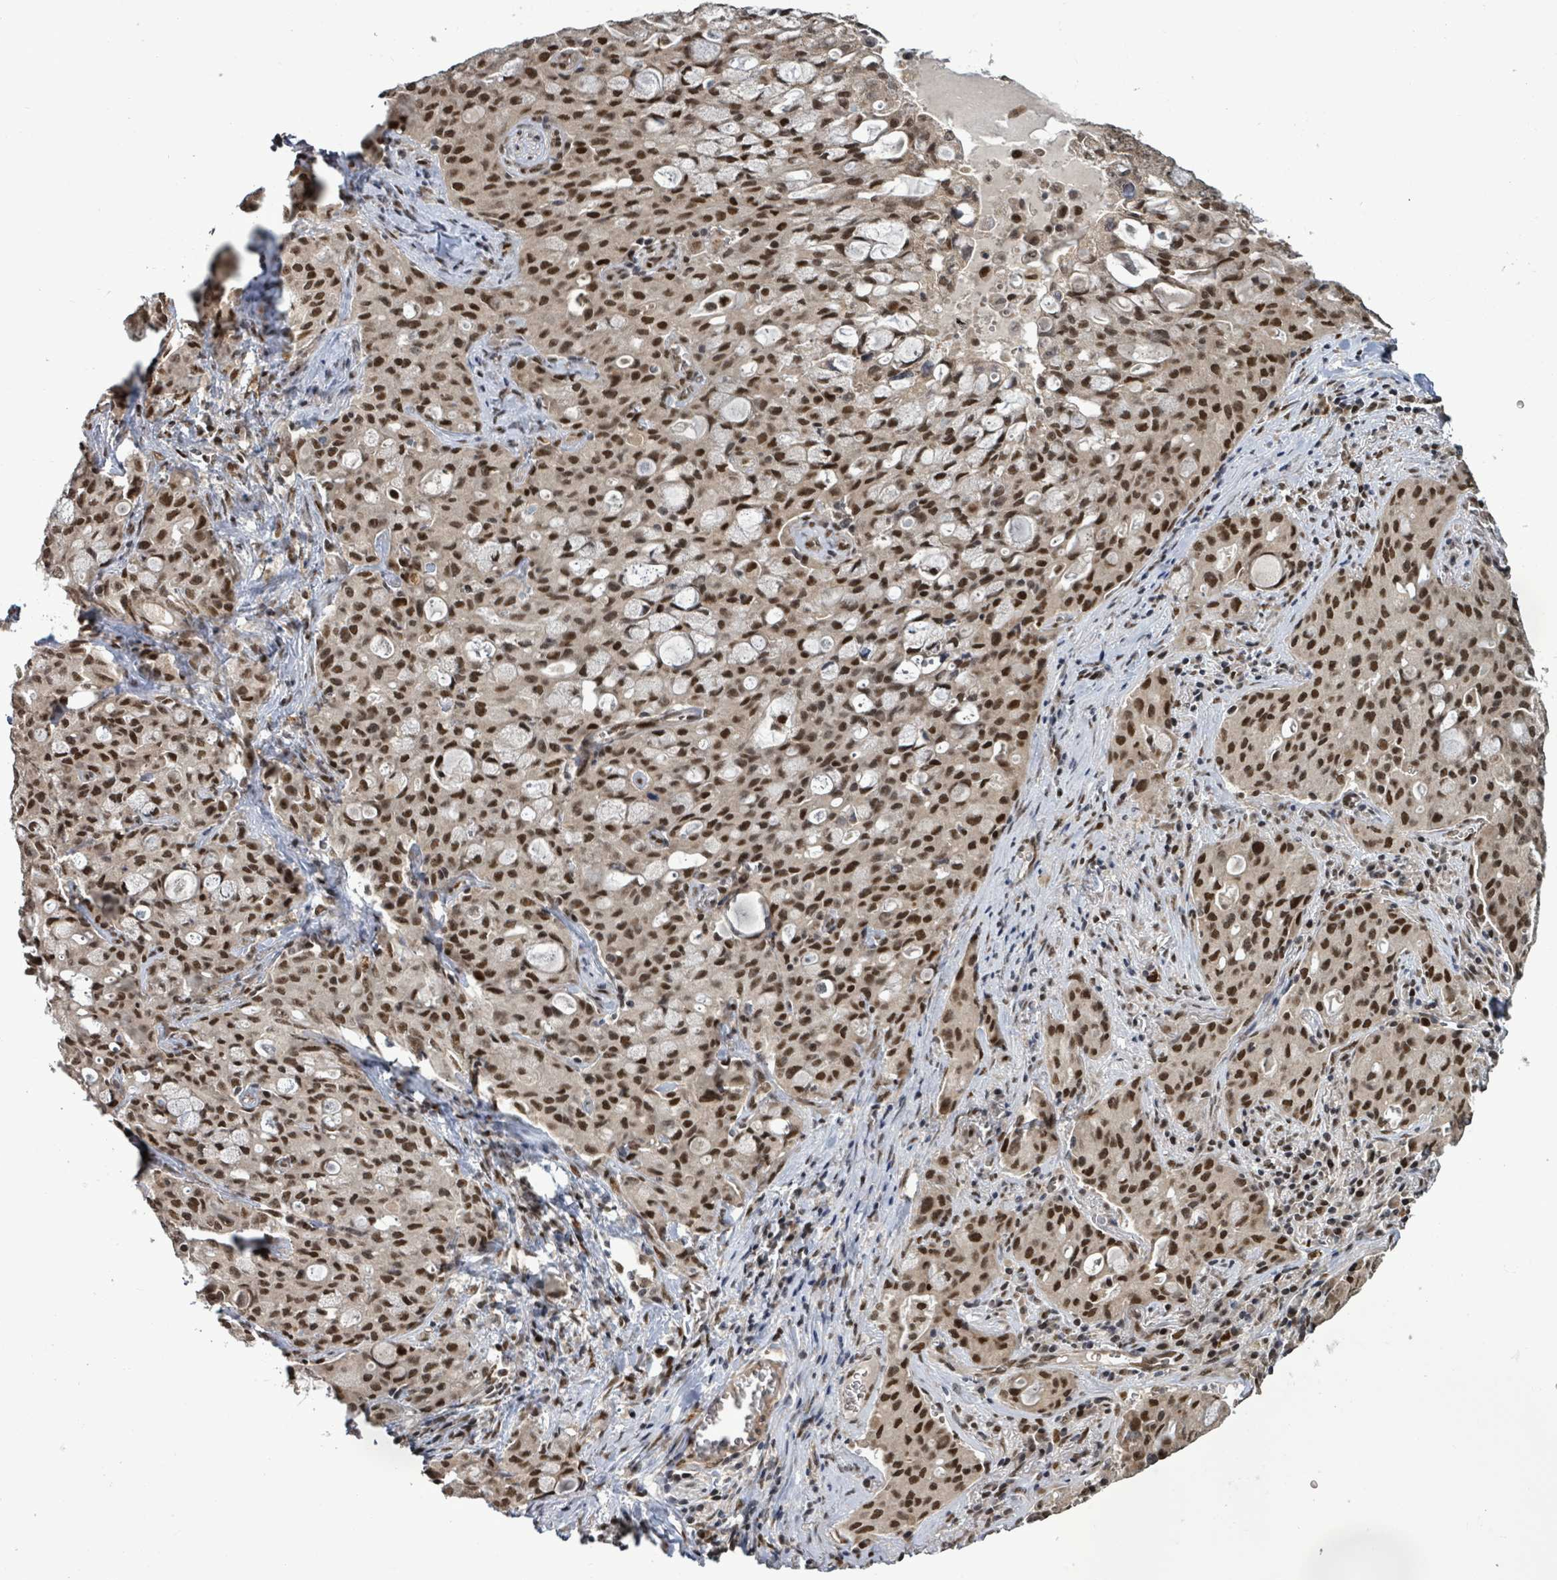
{"staining": {"intensity": "strong", "quantity": ">75%", "location": "nuclear"}, "tissue": "lung cancer", "cell_type": "Tumor cells", "image_type": "cancer", "snomed": [{"axis": "morphology", "description": "Adenocarcinoma, NOS"}, {"axis": "topography", "description": "Lung"}], "caption": "Lung adenocarcinoma stained with a protein marker shows strong staining in tumor cells.", "gene": "PATZ1", "patient": {"sex": "female", "age": 44}}